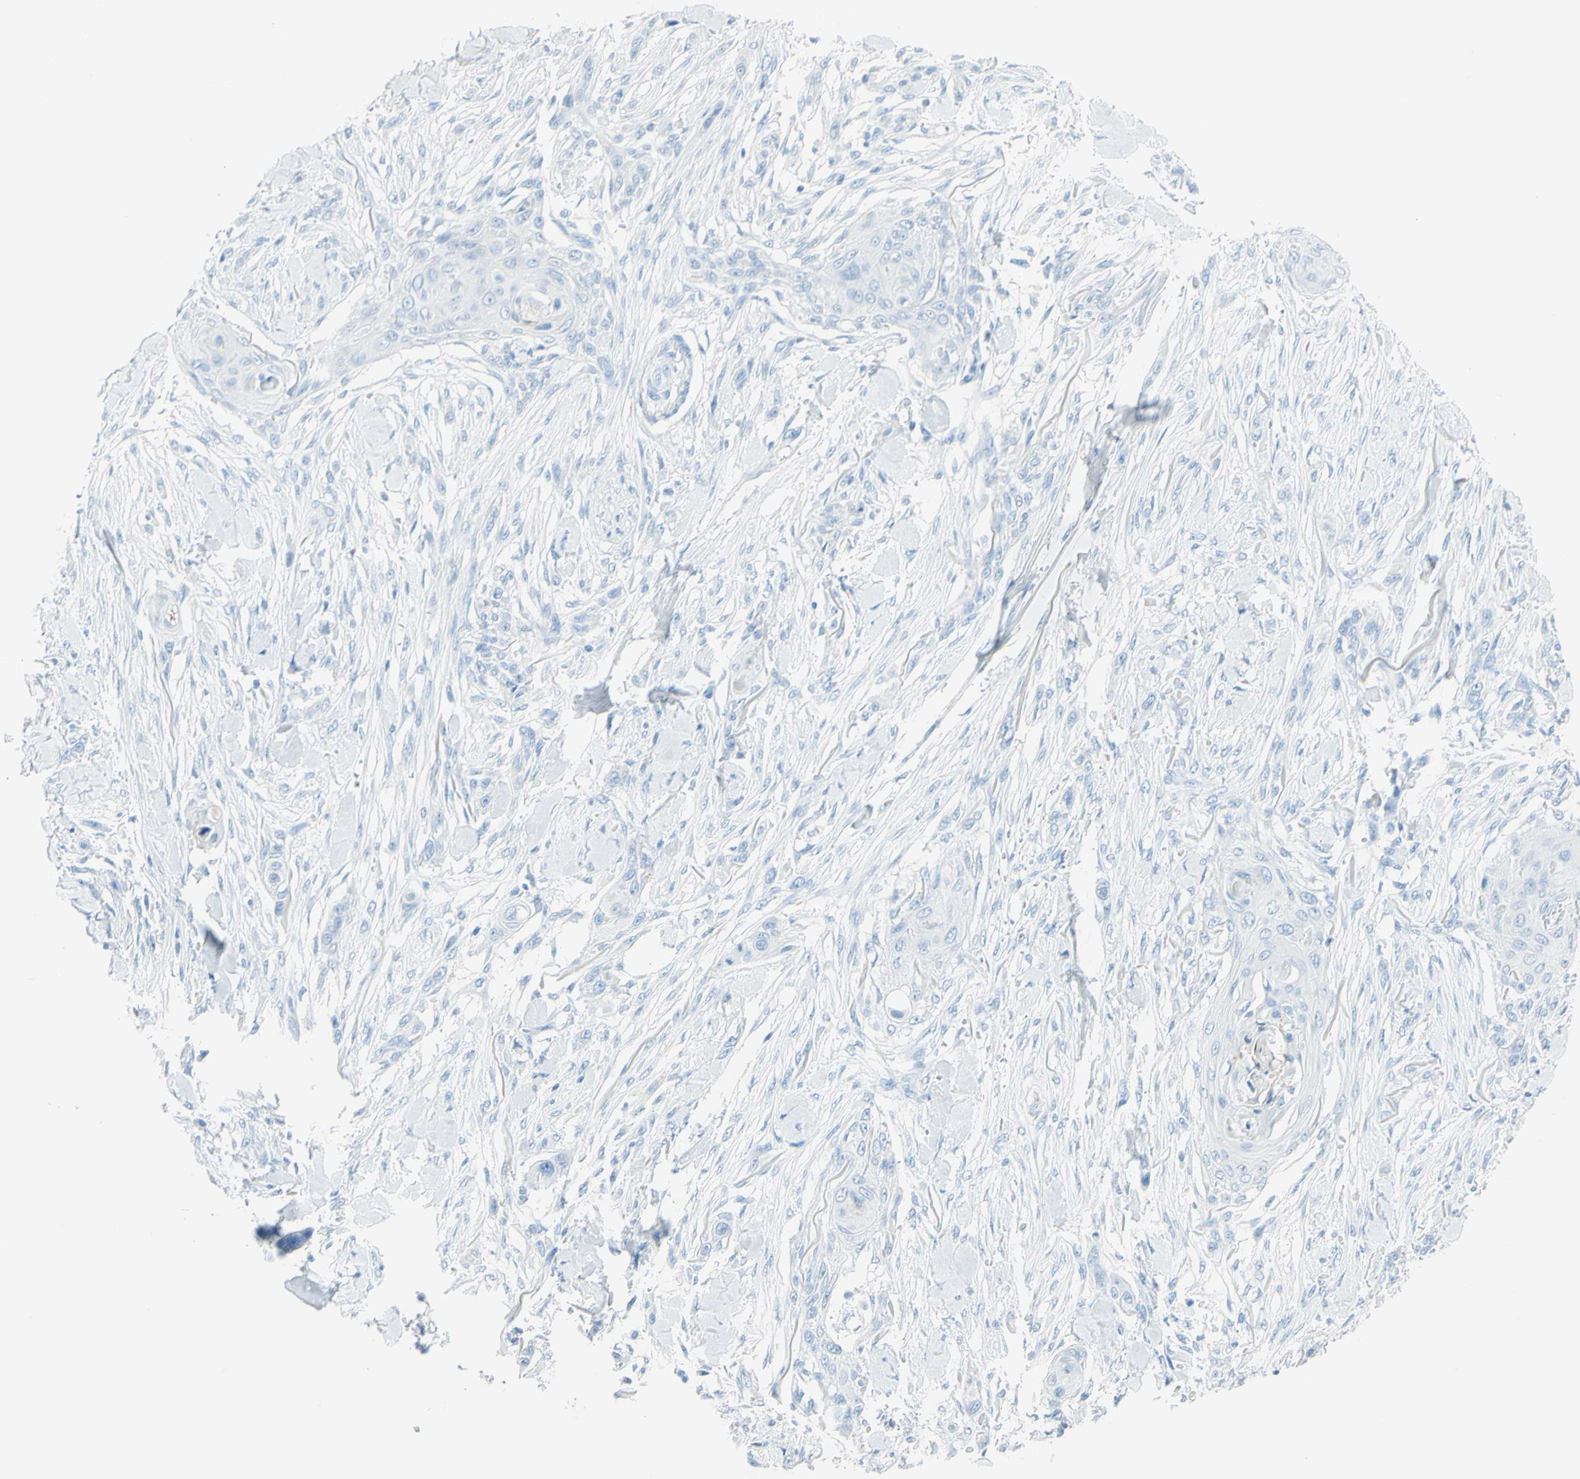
{"staining": {"intensity": "negative", "quantity": "none", "location": "none"}, "tissue": "skin cancer", "cell_type": "Tumor cells", "image_type": "cancer", "snomed": [{"axis": "morphology", "description": "Squamous cell carcinoma, NOS"}, {"axis": "topography", "description": "Skin"}], "caption": "Protein analysis of skin cancer shows no significant expression in tumor cells.", "gene": "IL6ST", "patient": {"sex": "female", "age": 59}}